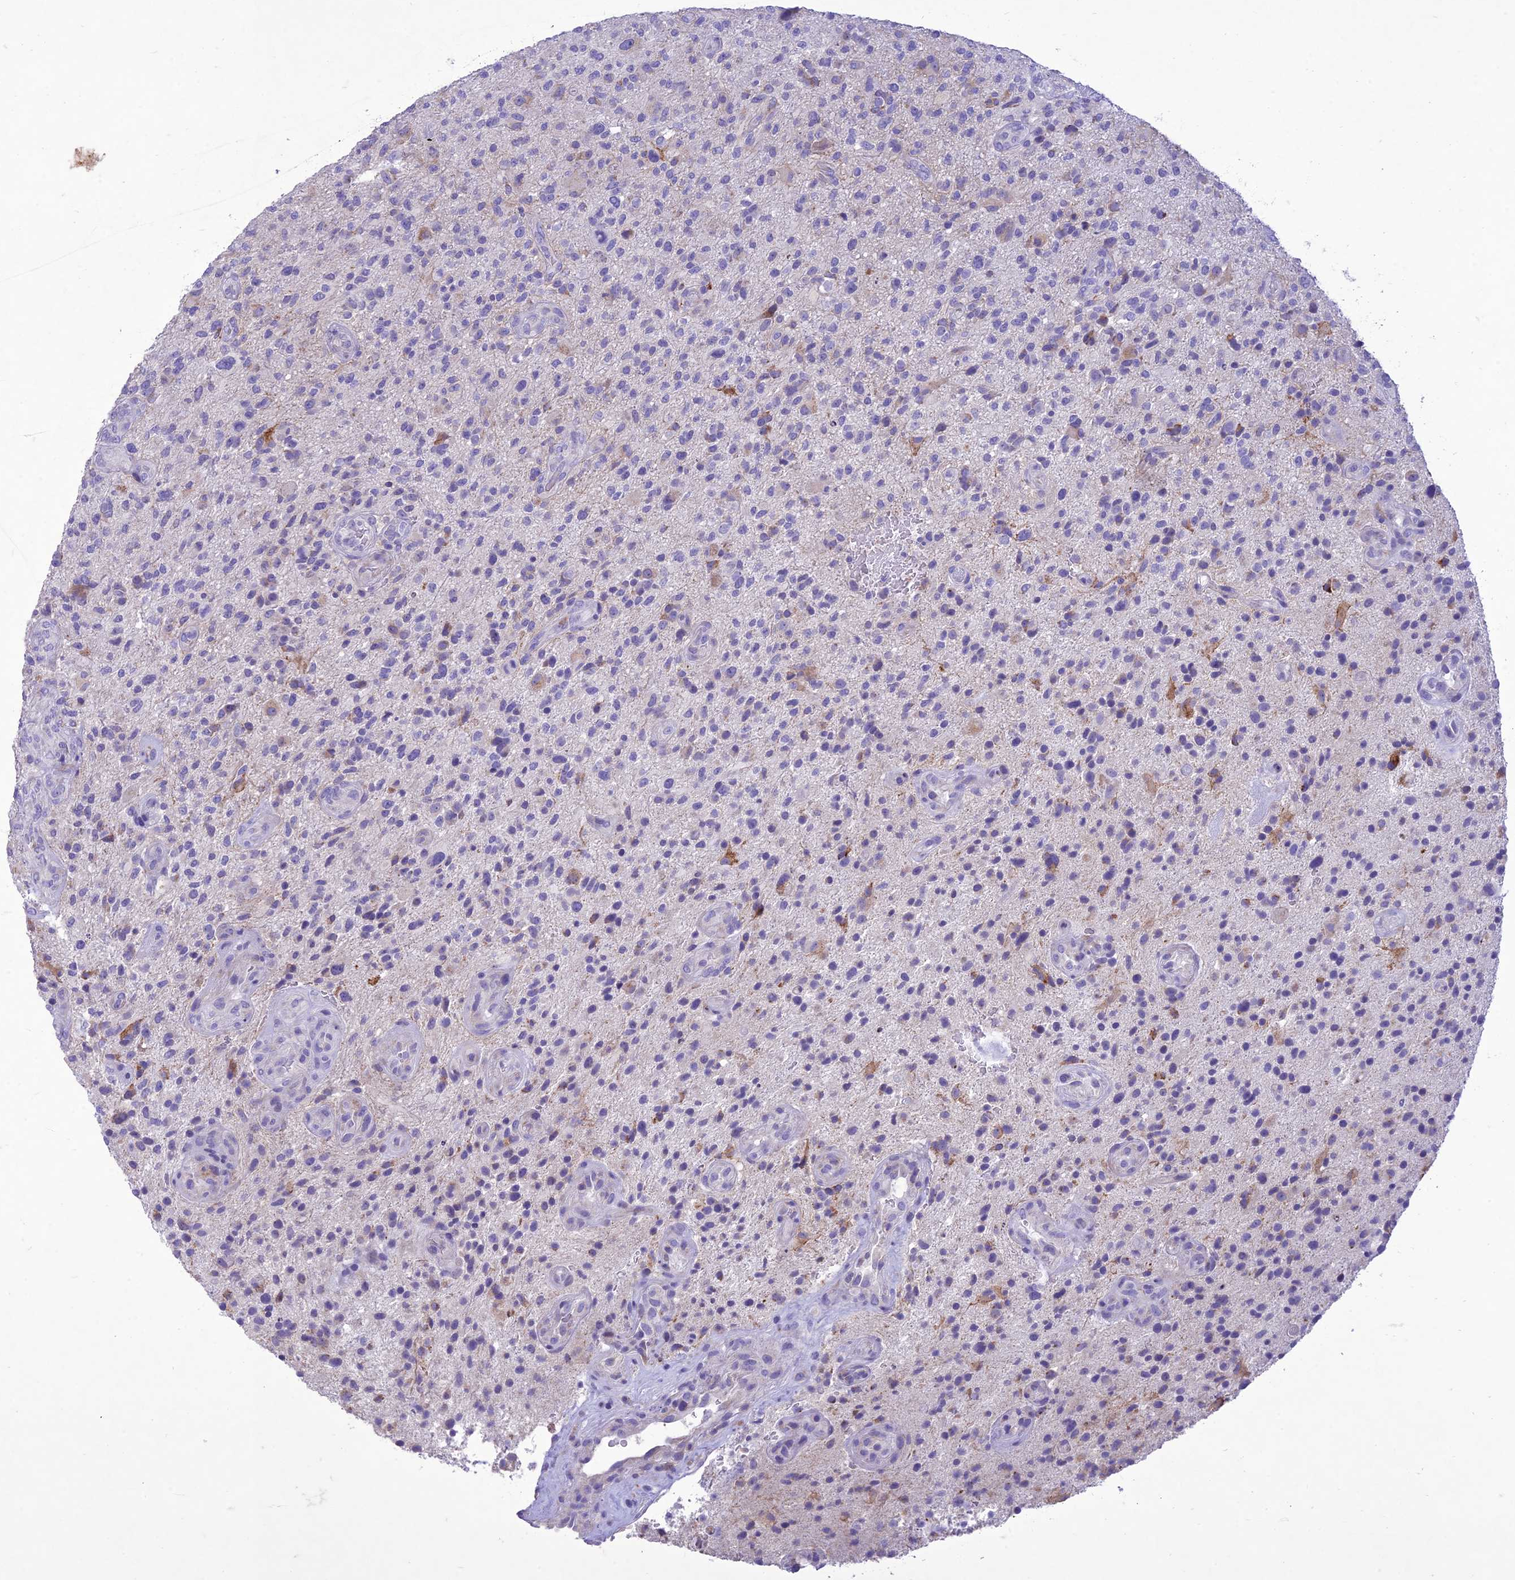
{"staining": {"intensity": "negative", "quantity": "none", "location": "none"}, "tissue": "glioma", "cell_type": "Tumor cells", "image_type": "cancer", "snomed": [{"axis": "morphology", "description": "Glioma, malignant, High grade"}, {"axis": "topography", "description": "Brain"}], "caption": "IHC image of neoplastic tissue: malignant glioma (high-grade) stained with DAB displays no significant protein staining in tumor cells.", "gene": "SLC13A5", "patient": {"sex": "male", "age": 47}}